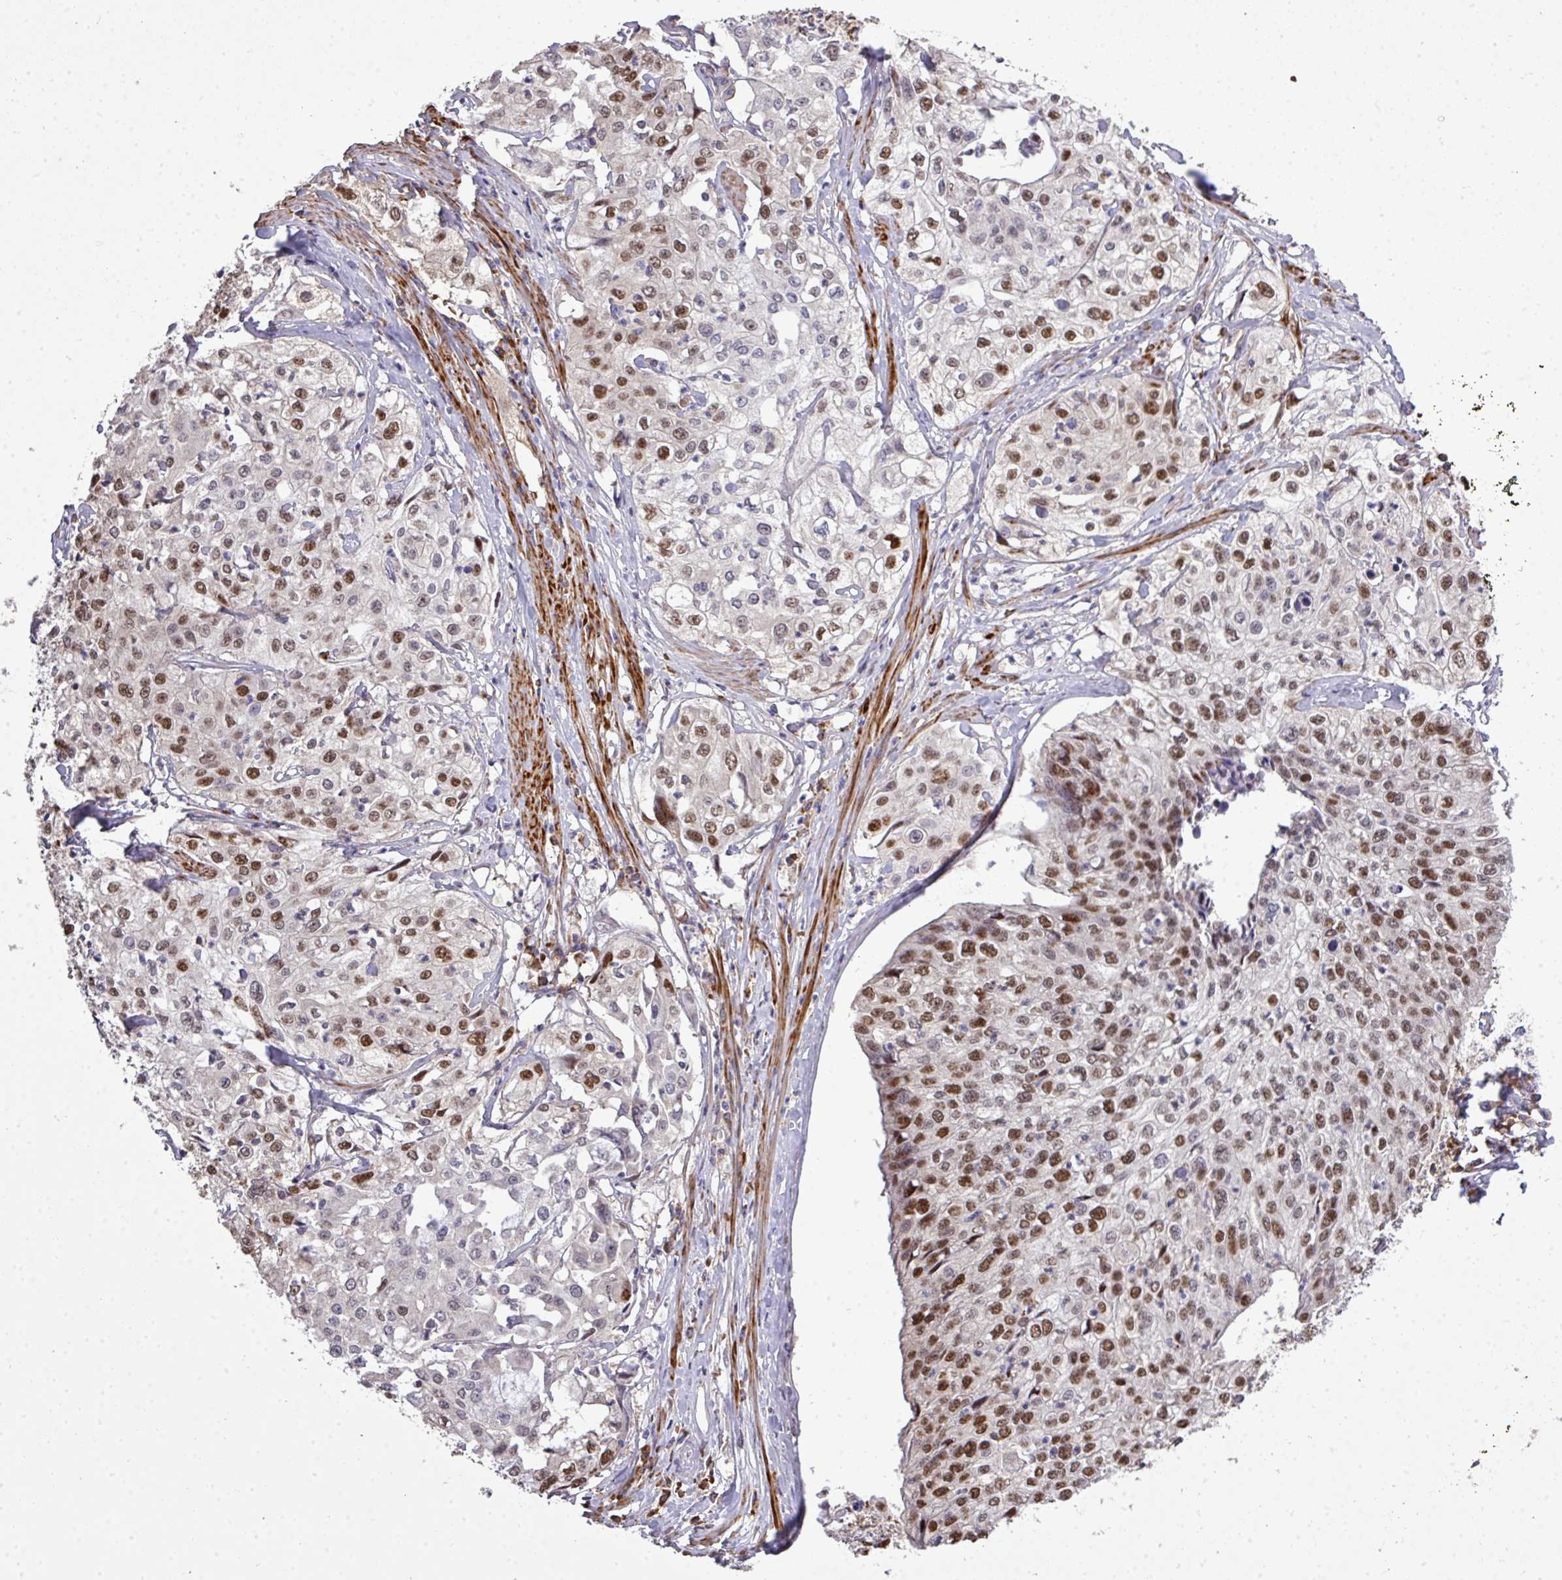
{"staining": {"intensity": "moderate", "quantity": "25%-75%", "location": "nuclear"}, "tissue": "cervical cancer", "cell_type": "Tumor cells", "image_type": "cancer", "snomed": [{"axis": "morphology", "description": "Squamous cell carcinoma, NOS"}, {"axis": "topography", "description": "Cervix"}], "caption": "Cervical cancer stained with DAB (3,3'-diaminobenzidine) immunohistochemistry demonstrates medium levels of moderate nuclear staining in approximately 25%-75% of tumor cells.", "gene": "TPRA1", "patient": {"sex": "female", "age": 31}}